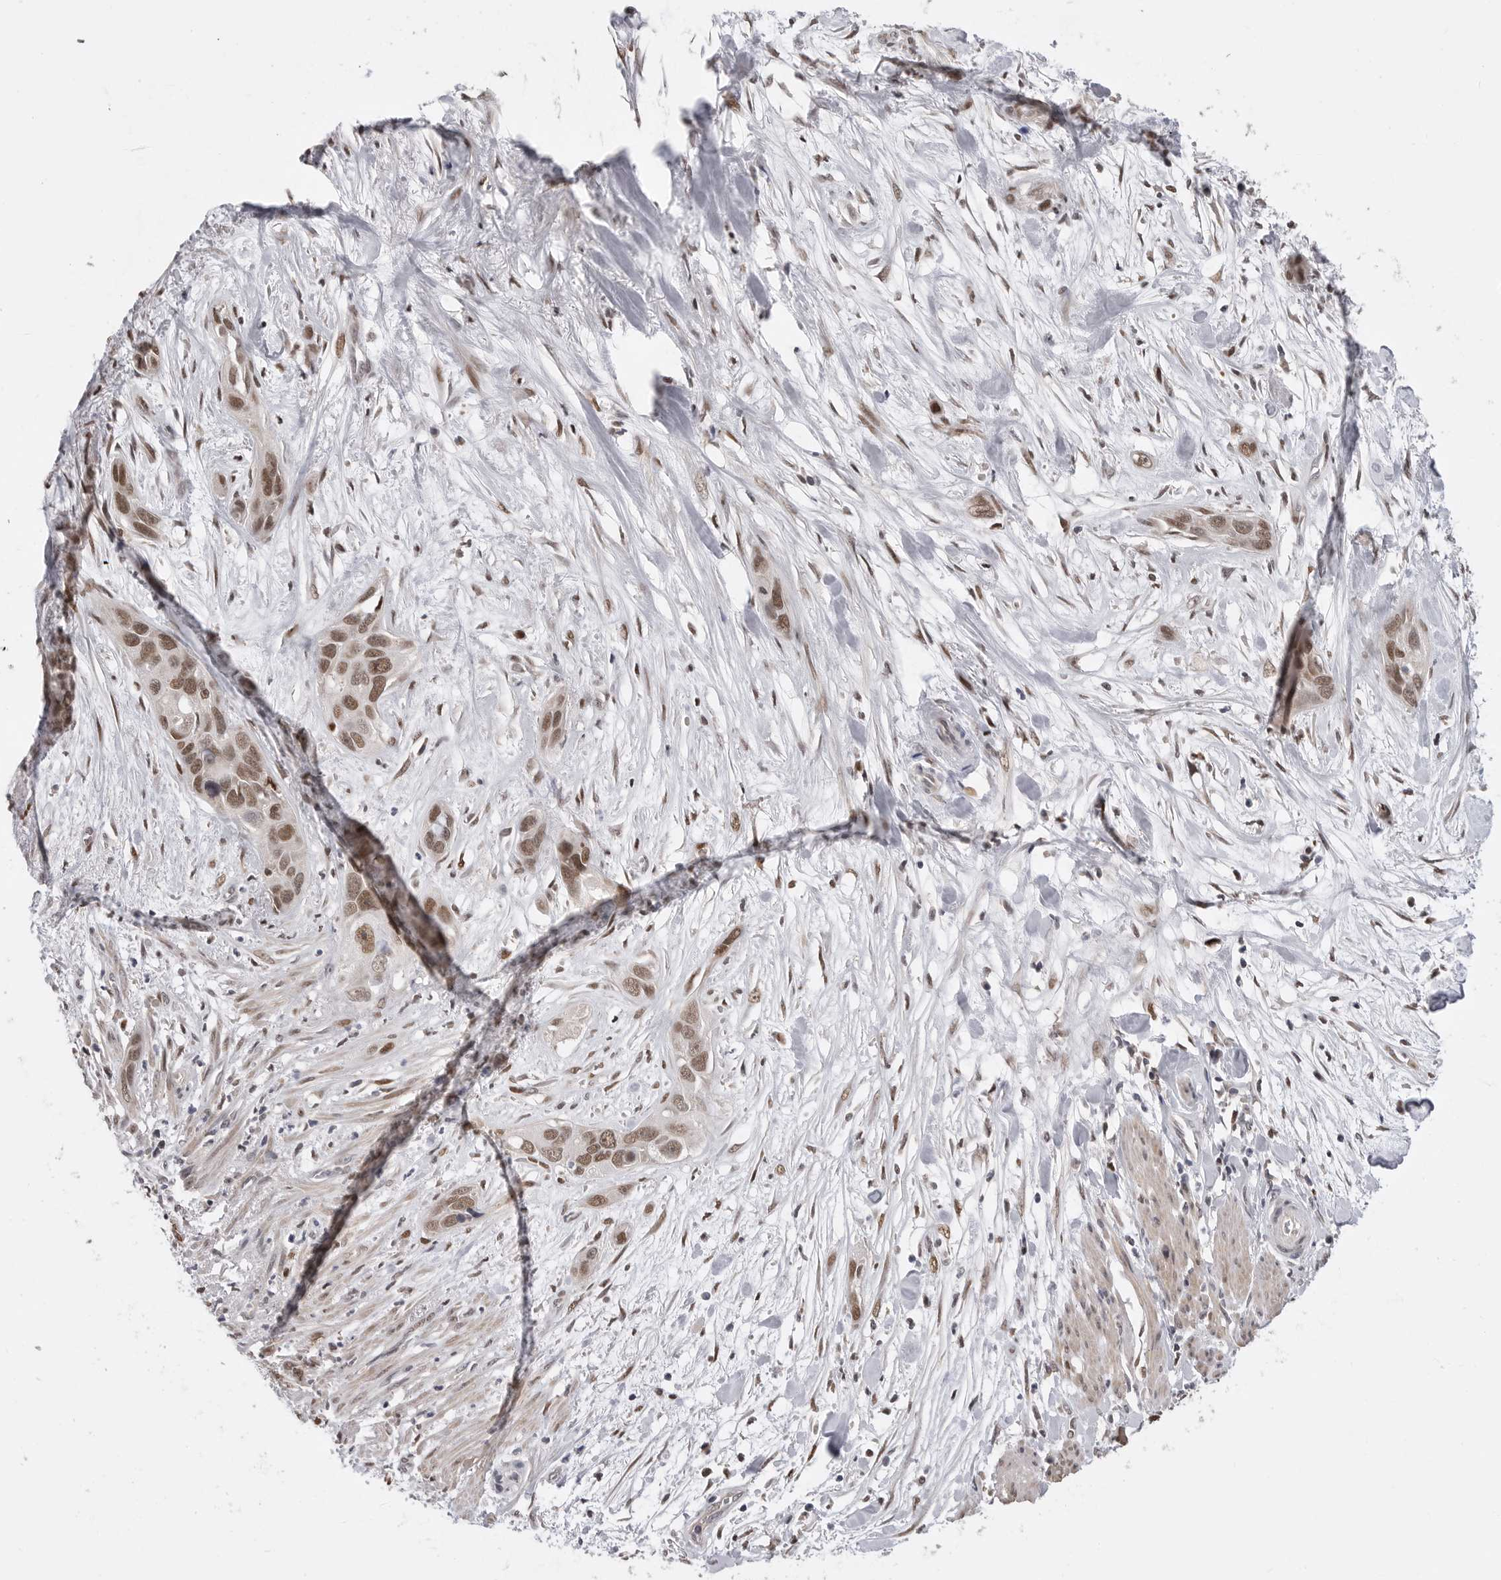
{"staining": {"intensity": "moderate", "quantity": ">75%", "location": "nuclear"}, "tissue": "pancreatic cancer", "cell_type": "Tumor cells", "image_type": "cancer", "snomed": [{"axis": "morphology", "description": "Adenocarcinoma, NOS"}, {"axis": "topography", "description": "Pancreas"}], "caption": "Tumor cells display medium levels of moderate nuclear staining in approximately >75% of cells in human adenocarcinoma (pancreatic).", "gene": "SMARCC1", "patient": {"sex": "female", "age": 60}}